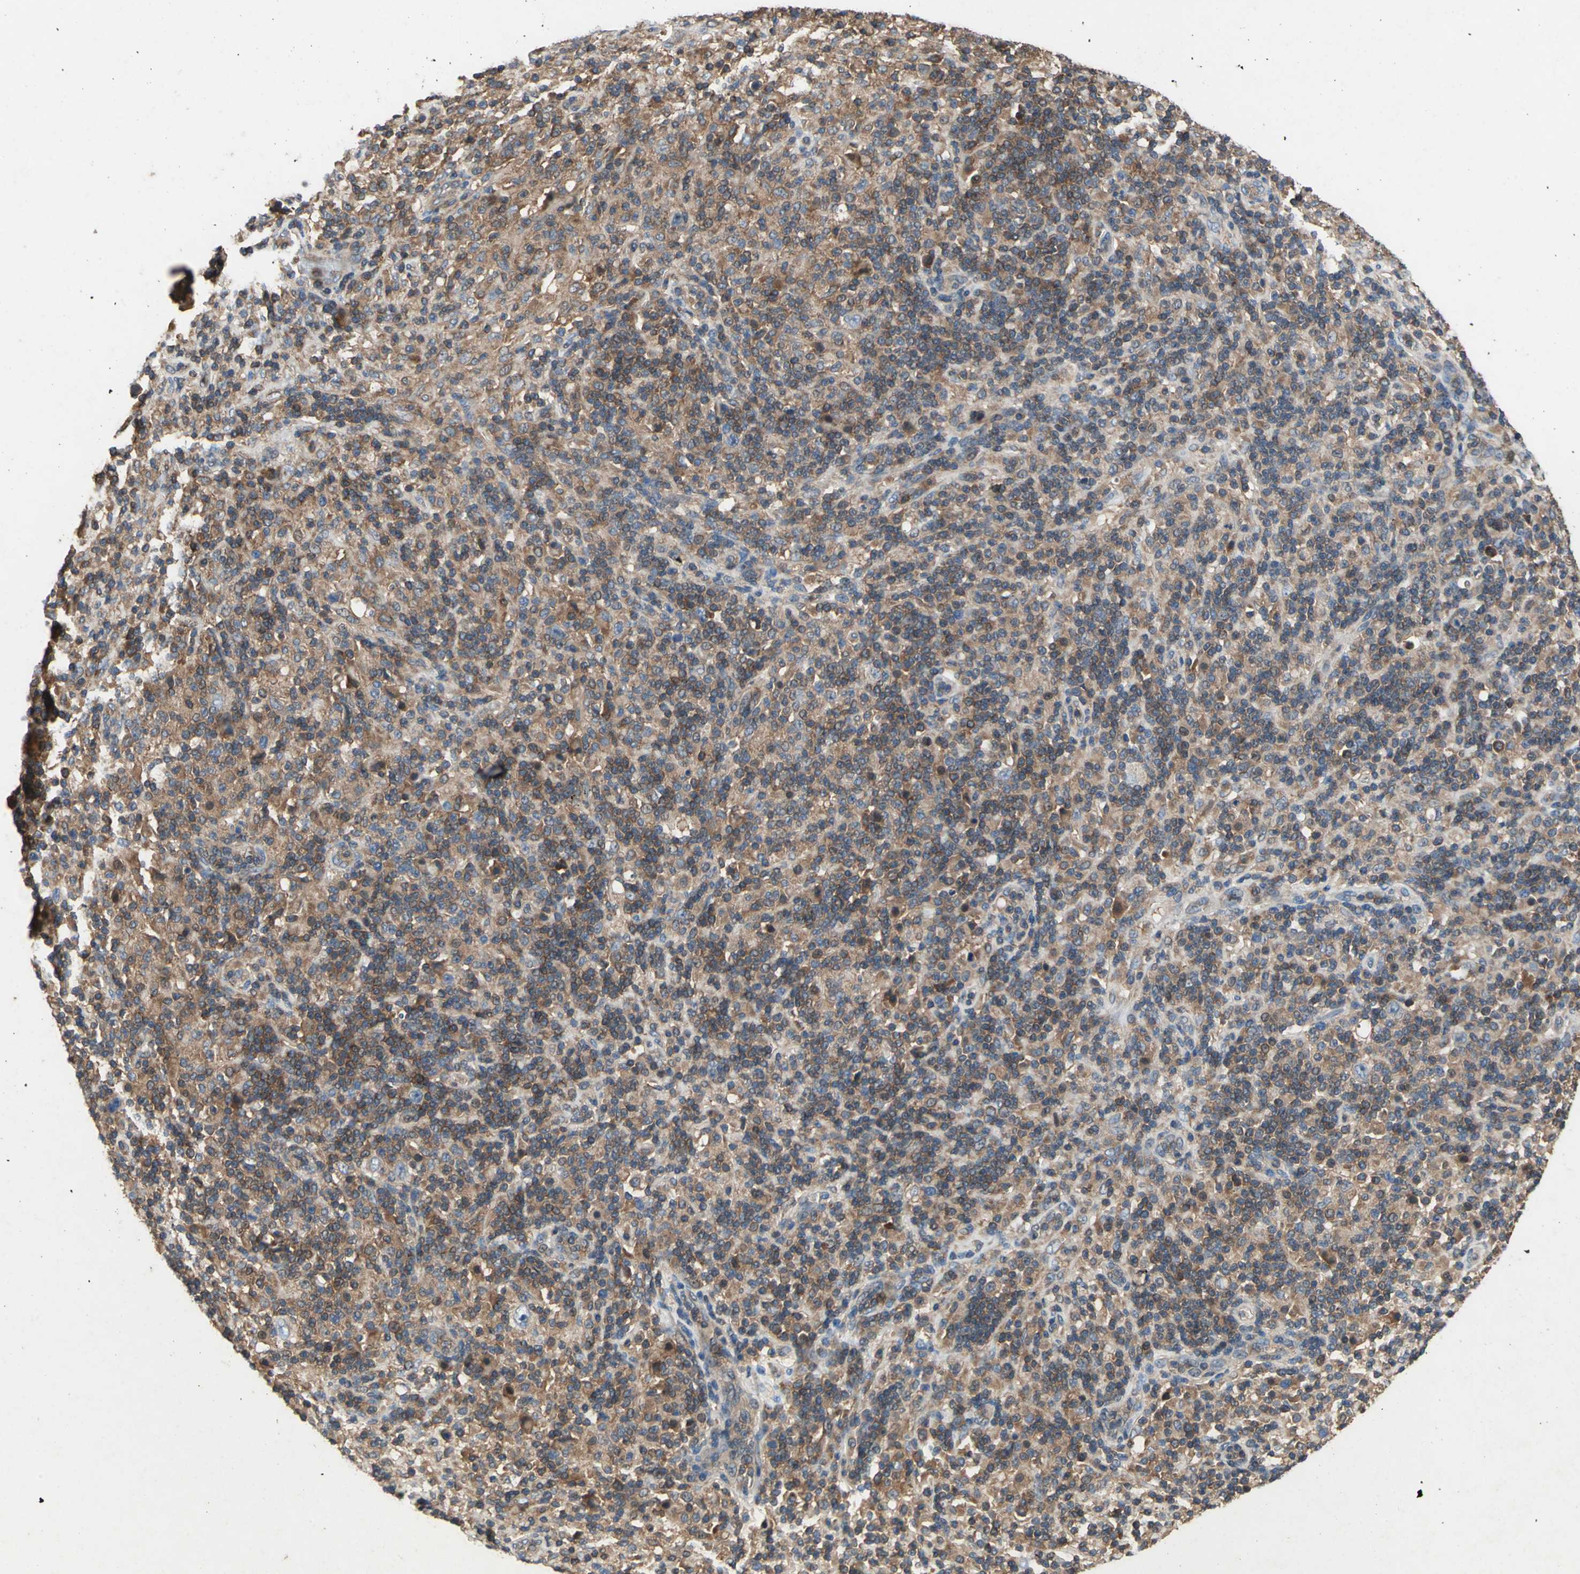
{"staining": {"intensity": "strong", "quantity": "25%-75%", "location": "cytoplasmic/membranous"}, "tissue": "lymphoma", "cell_type": "Tumor cells", "image_type": "cancer", "snomed": [{"axis": "morphology", "description": "Hodgkin's disease, NOS"}, {"axis": "topography", "description": "Lymph node"}], "caption": "DAB (3,3'-diaminobenzidine) immunohistochemical staining of lymphoma shows strong cytoplasmic/membranous protein staining in about 25%-75% of tumor cells. Using DAB (brown) and hematoxylin (blue) stains, captured at high magnification using brightfield microscopy.", "gene": "CAPN1", "patient": {"sex": "male", "age": 70}}